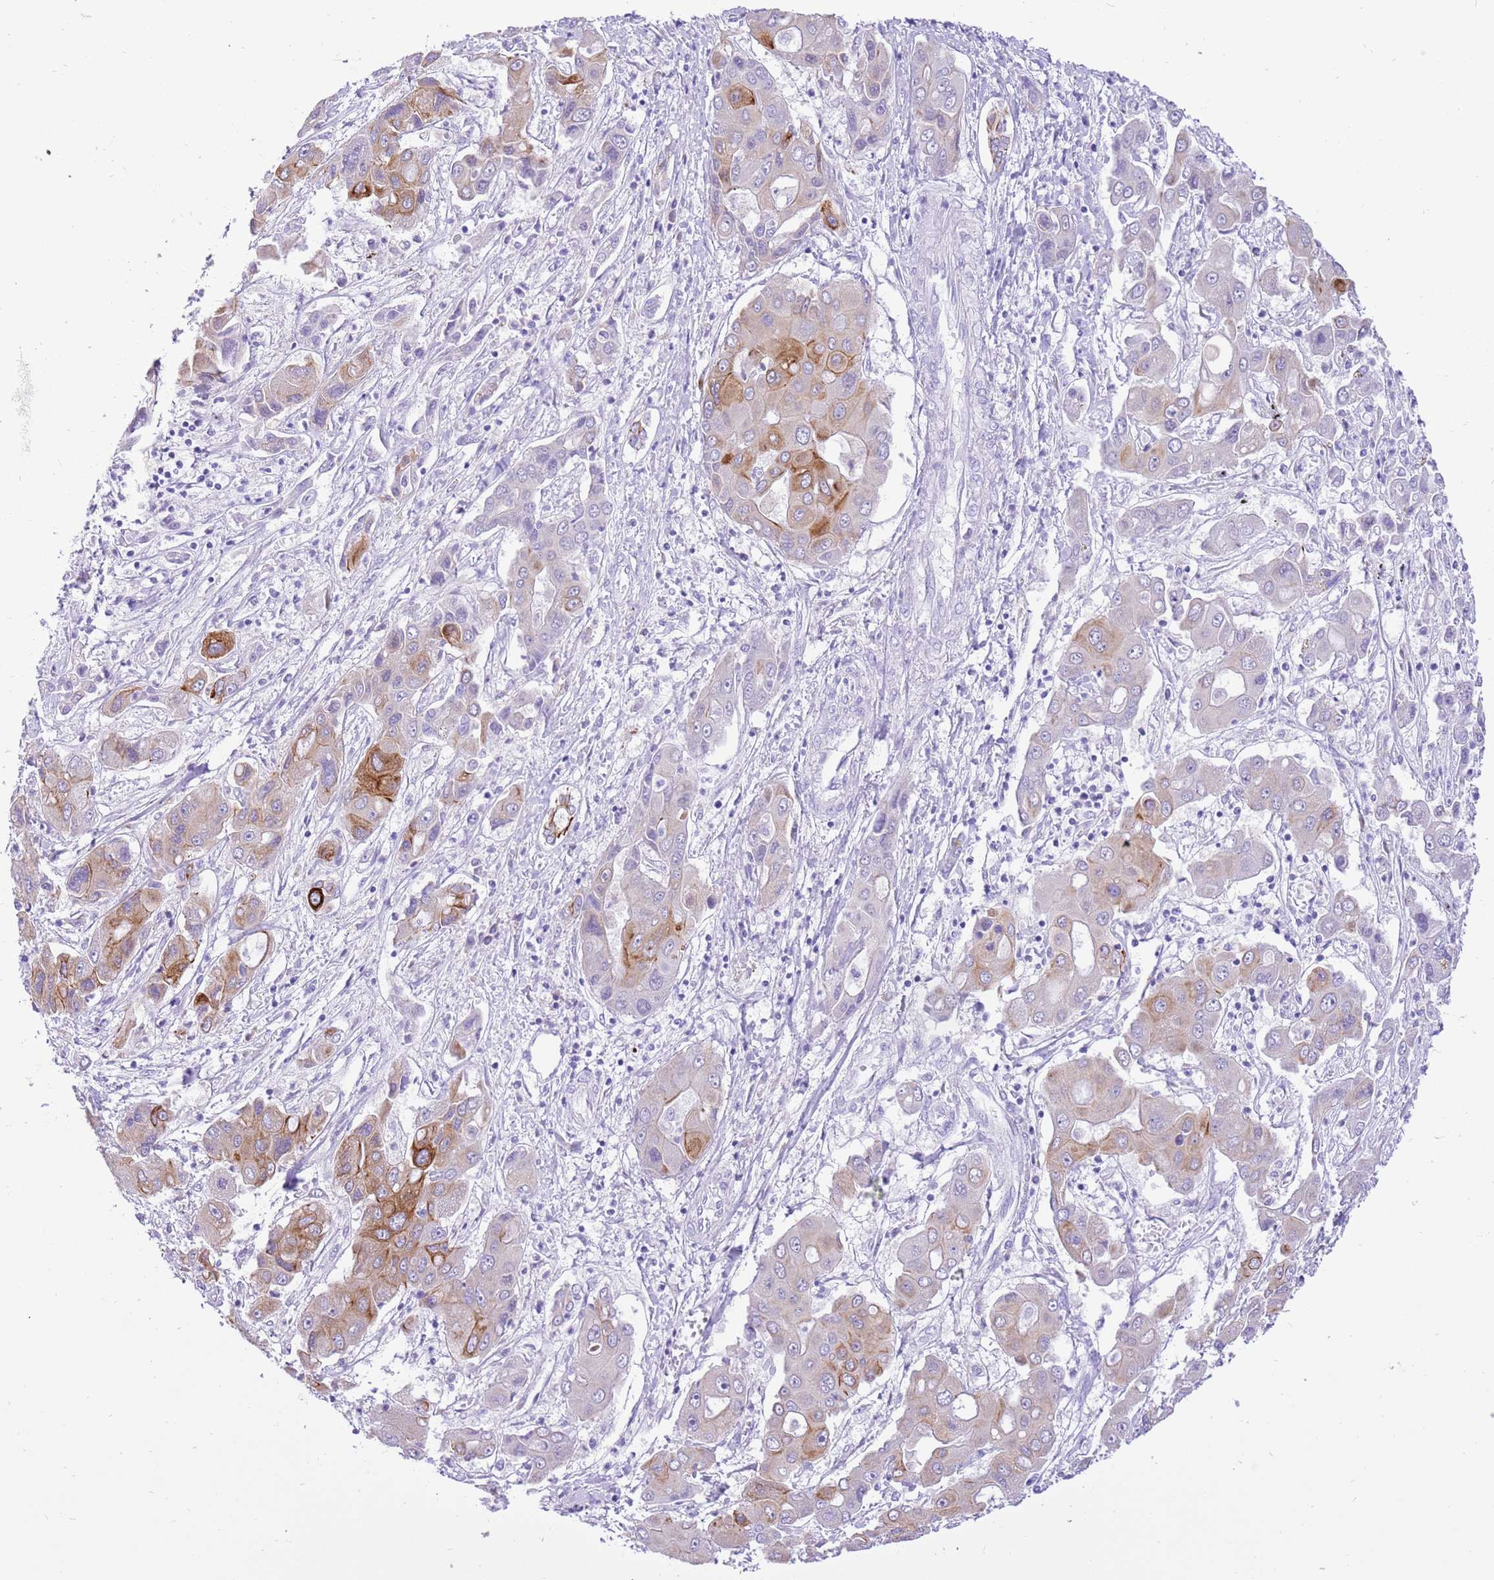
{"staining": {"intensity": "moderate", "quantity": "25%-75%", "location": "cytoplasmic/membranous"}, "tissue": "liver cancer", "cell_type": "Tumor cells", "image_type": "cancer", "snomed": [{"axis": "morphology", "description": "Cholangiocarcinoma"}, {"axis": "topography", "description": "Liver"}], "caption": "Immunohistochemical staining of liver cancer demonstrates medium levels of moderate cytoplasmic/membranous protein expression in about 25%-75% of tumor cells.", "gene": "R3HDM4", "patient": {"sex": "male", "age": 67}}